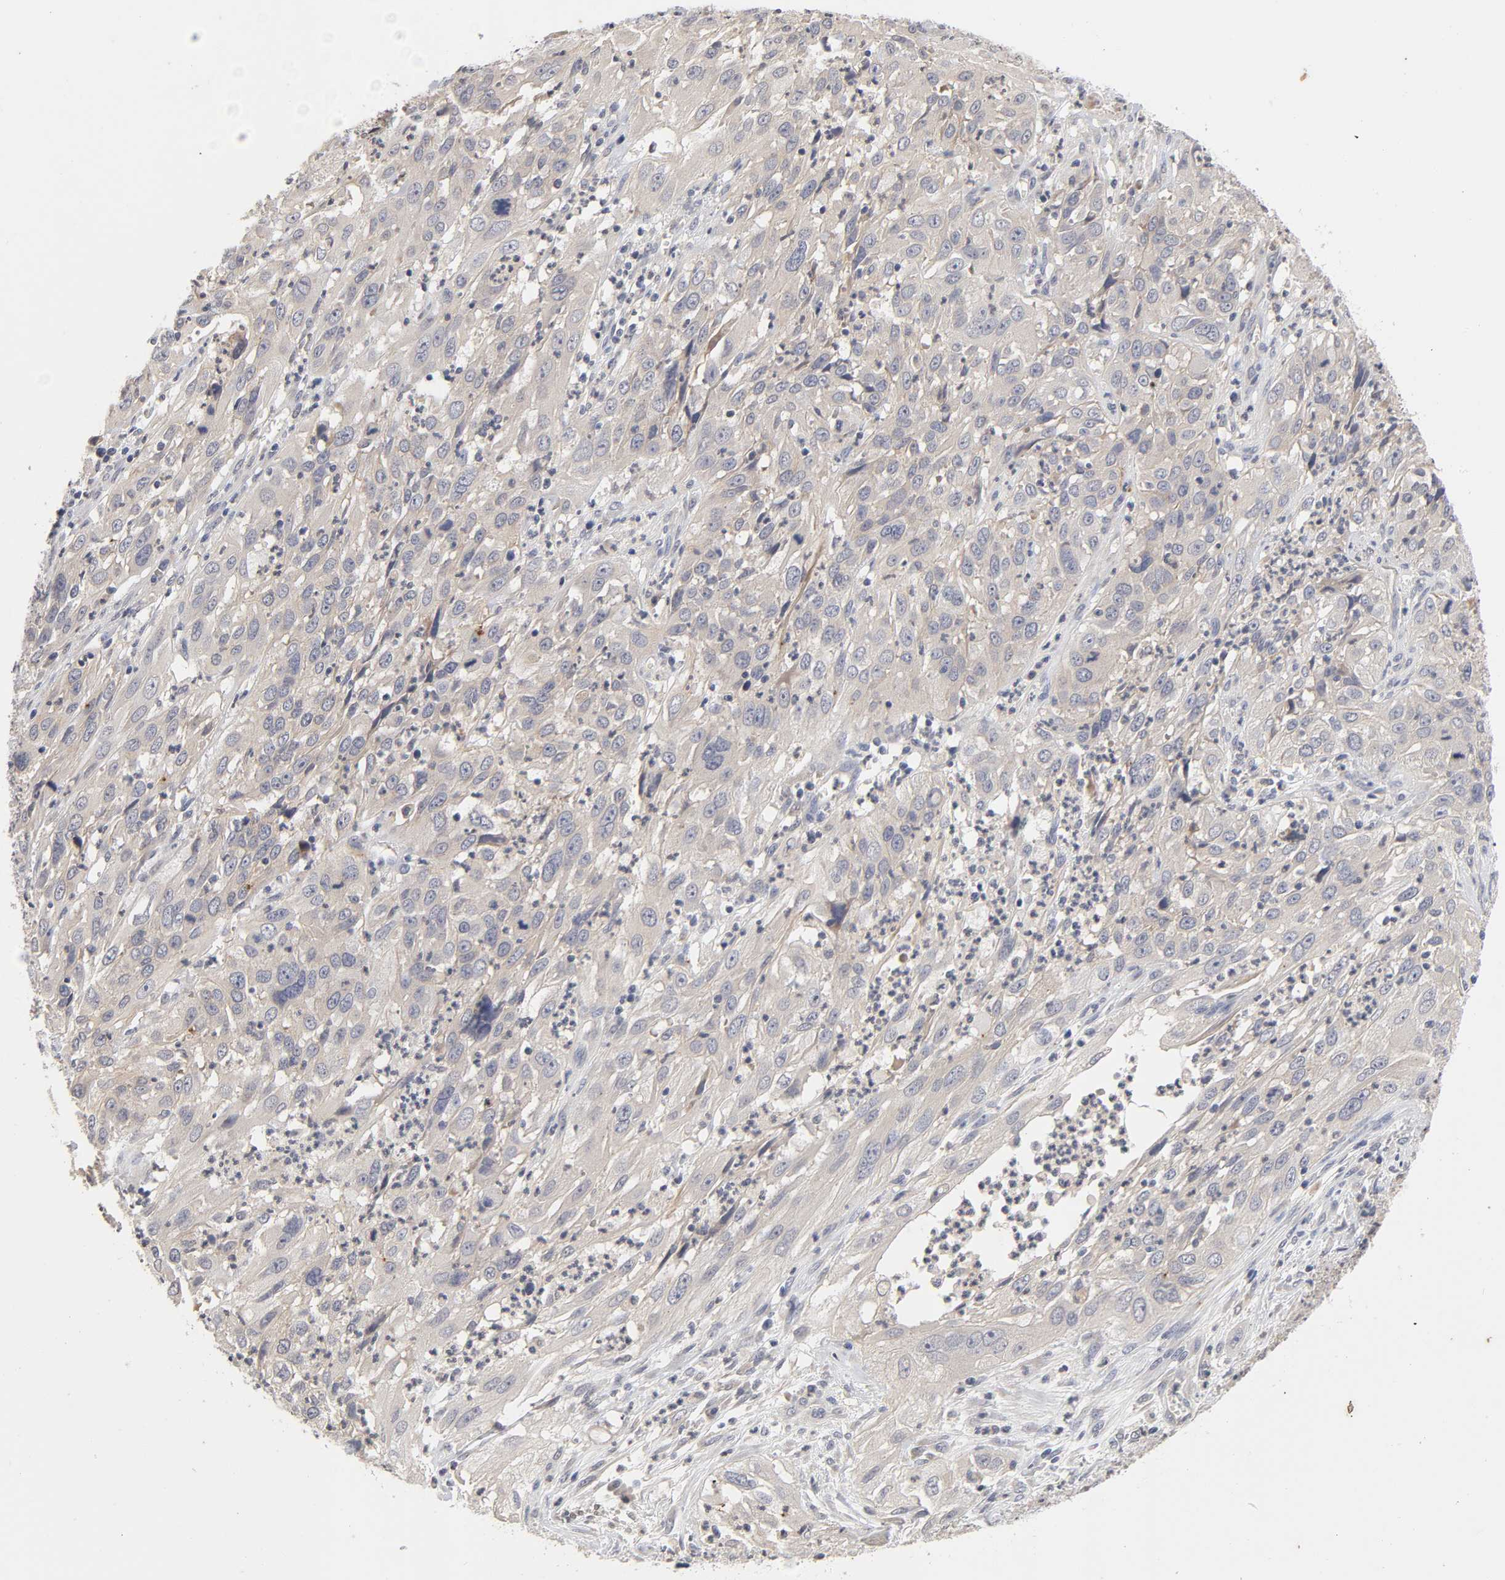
{"staining": {"intensity": "weak", "quantity": "25%-75%", "location": "cytoplasmic/membranous"}, "tissue": "cervical cancer", "cell_type": "Tumor cells", "image_type": "cancer", "snomed": [{"axis": "morphology", "description": "Squamous cell carcinoma, NOS"}, {"axis": "topography", "description": "Cervix"}], "caption": "Immunohistochemical staining of cervical cancer (squamous cell carcinoma) exhibits low levels of weak cytoplasmic/membranous positivity in approximately 25%-75% of tumor cells. (DAB IHC with brightfield microscopy, high magnification).", "gene": "CXADR", "patient": {"sex": "female", "age": 32}}